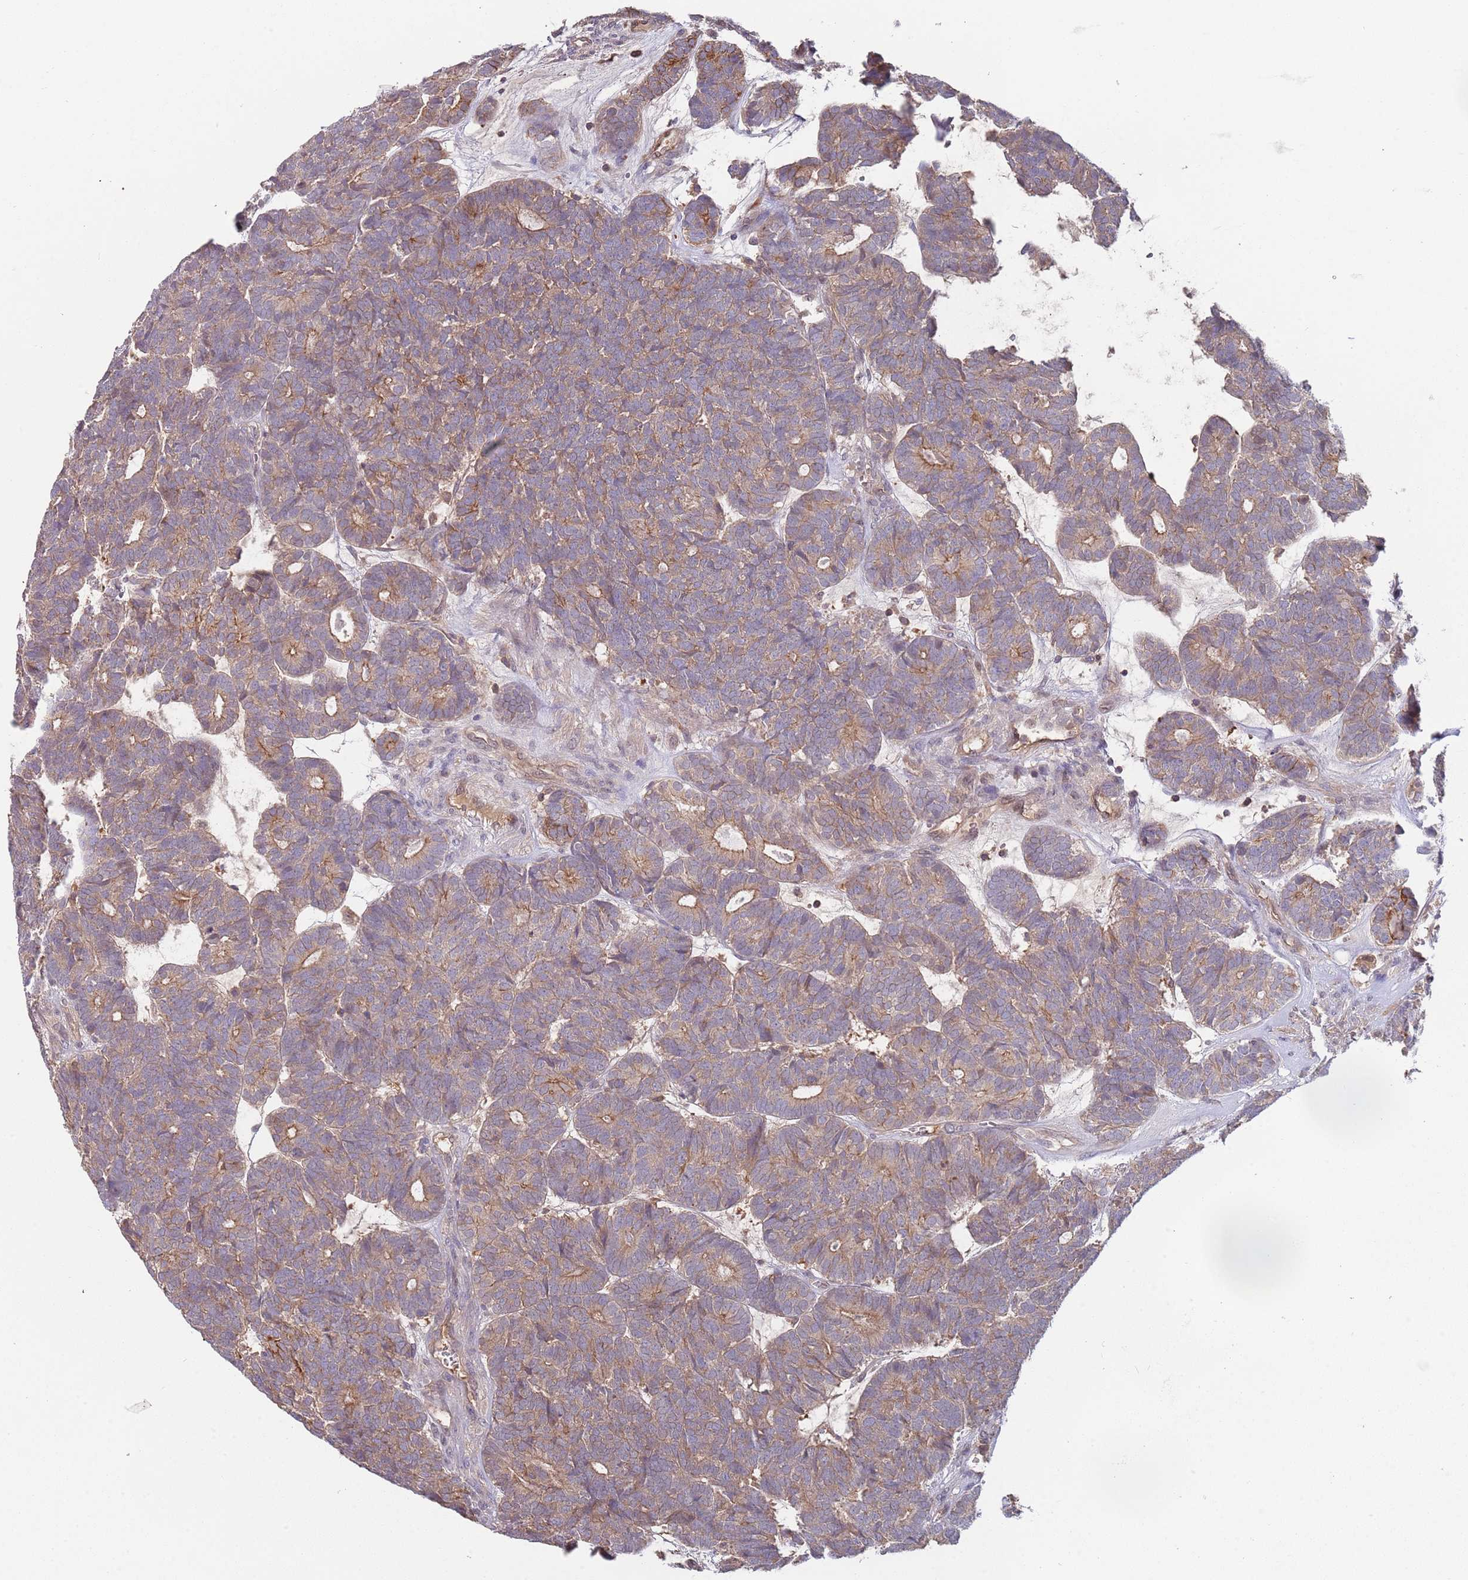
{"staining": {"intensity": "moderate", "quantity": "25%-75%", "location": "cytoplasmic/membranous"}, "tissue": "head and neck cancer", "cell_type": "Tumor cells", "image_type": "cancer", "snomed": [{"axis": "morphology", "description": "Adenocarcinoma, NOS"}, {"axis": "topography", "description": "Head-Neck"}], "caption": "The image reveals immunohistochemical staining of head and neck adenocarcinoma. There is moderate cytoplasmic/membranous staining is present in approximately 25%-75% of tumor cells.", "gene": "GSDMD", "patient": {"sex": "female", "age": 81}}